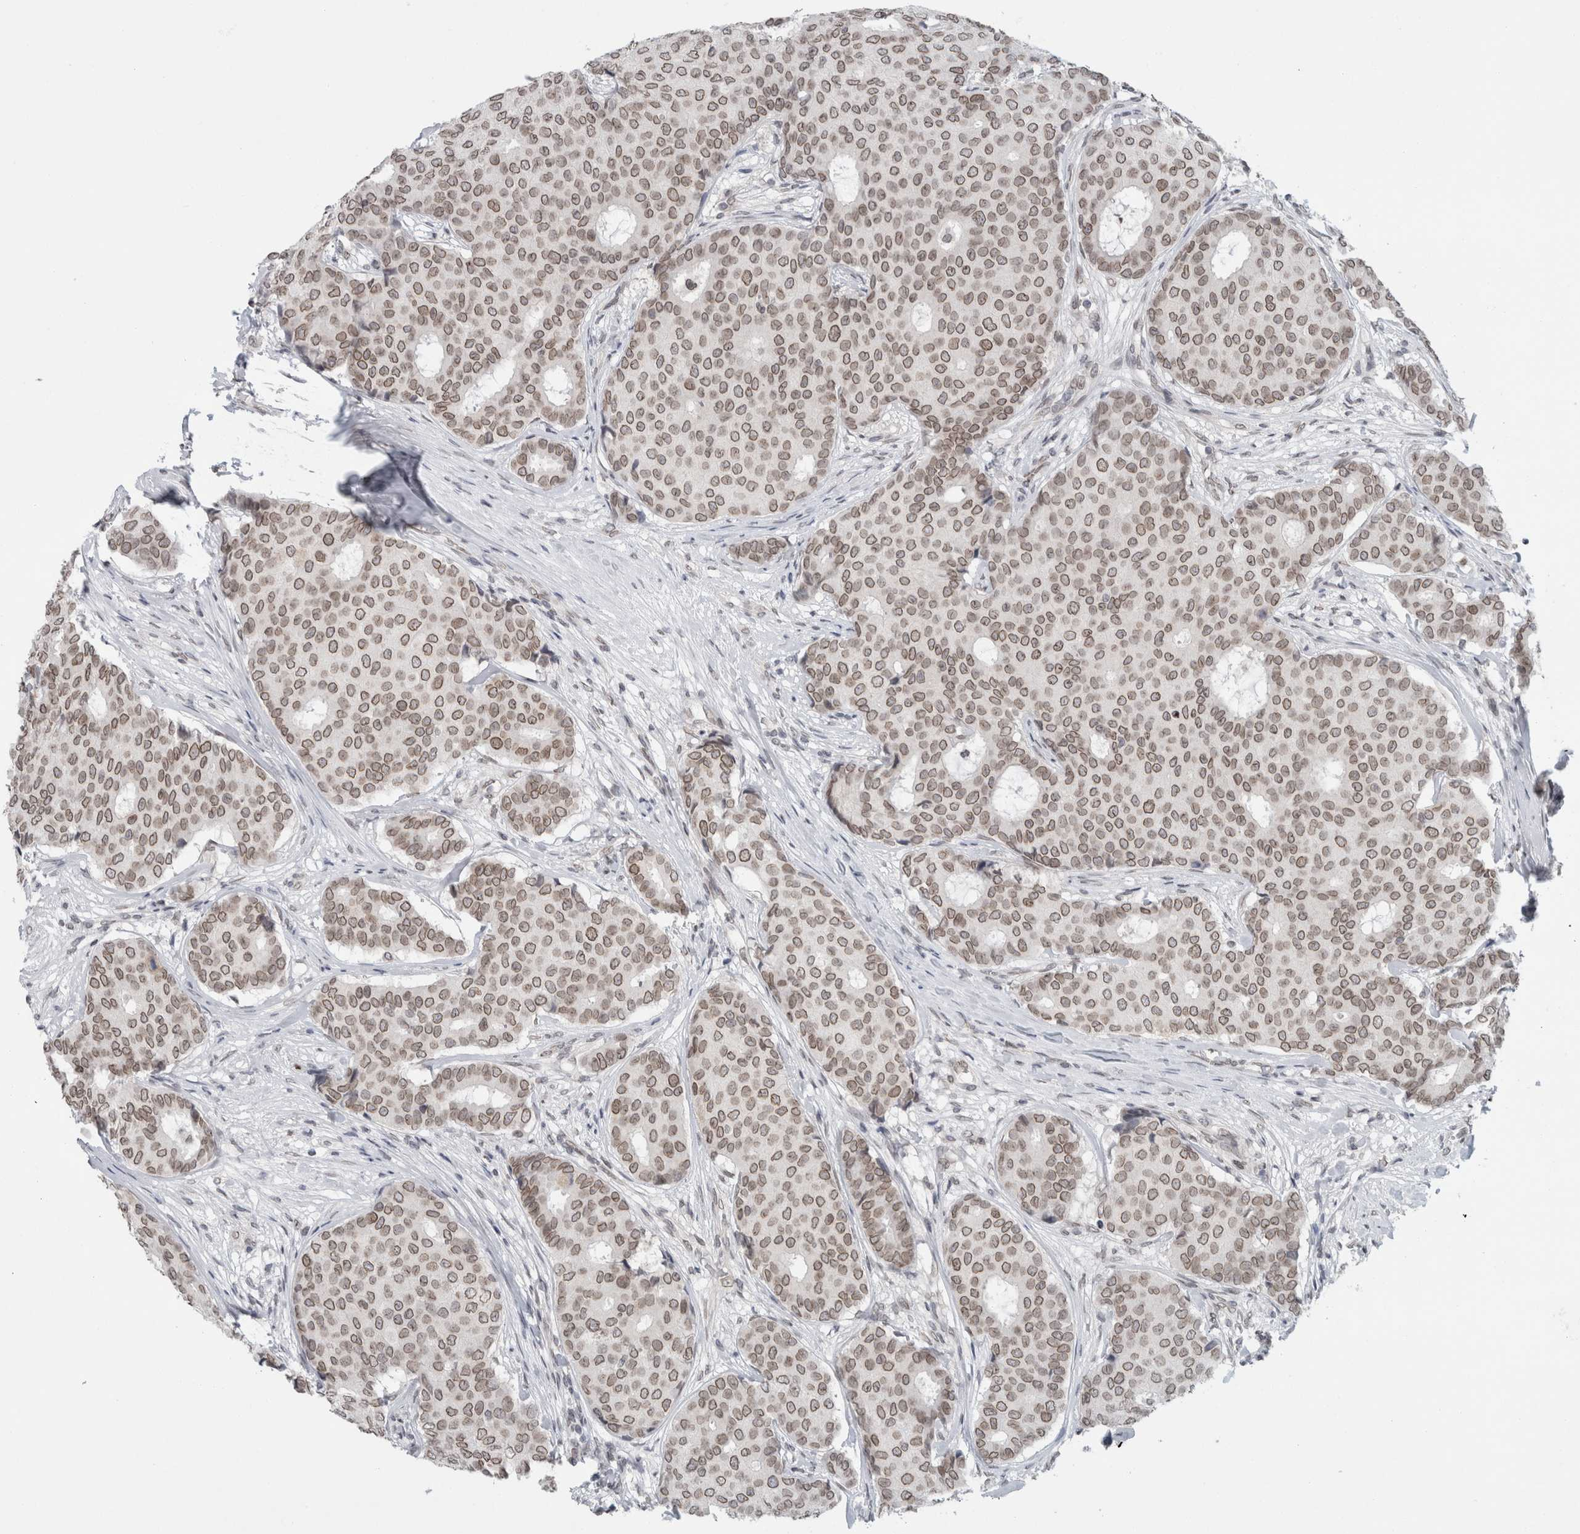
{"staining": {"intensity": "weak", "quantity": ">75%", "location": "cytoplasmic/membranous,nuclear"}, "tissue": "breast cancer", "cell_type": "Tumor cells", "image_type": "cancer", "snomed": [{"axis": "morphology", "description": "Duct carcinoma"}, {"axis": "topography", "description": "Breast"}], "caption": "Tumor cells show low levels of weak cytoplasmic/membranous and nuclear positivity in approximately >75% of cells in human breast cancer.", "gene": "ZNF770", "patient": {"sex": "female", "age": 75}}